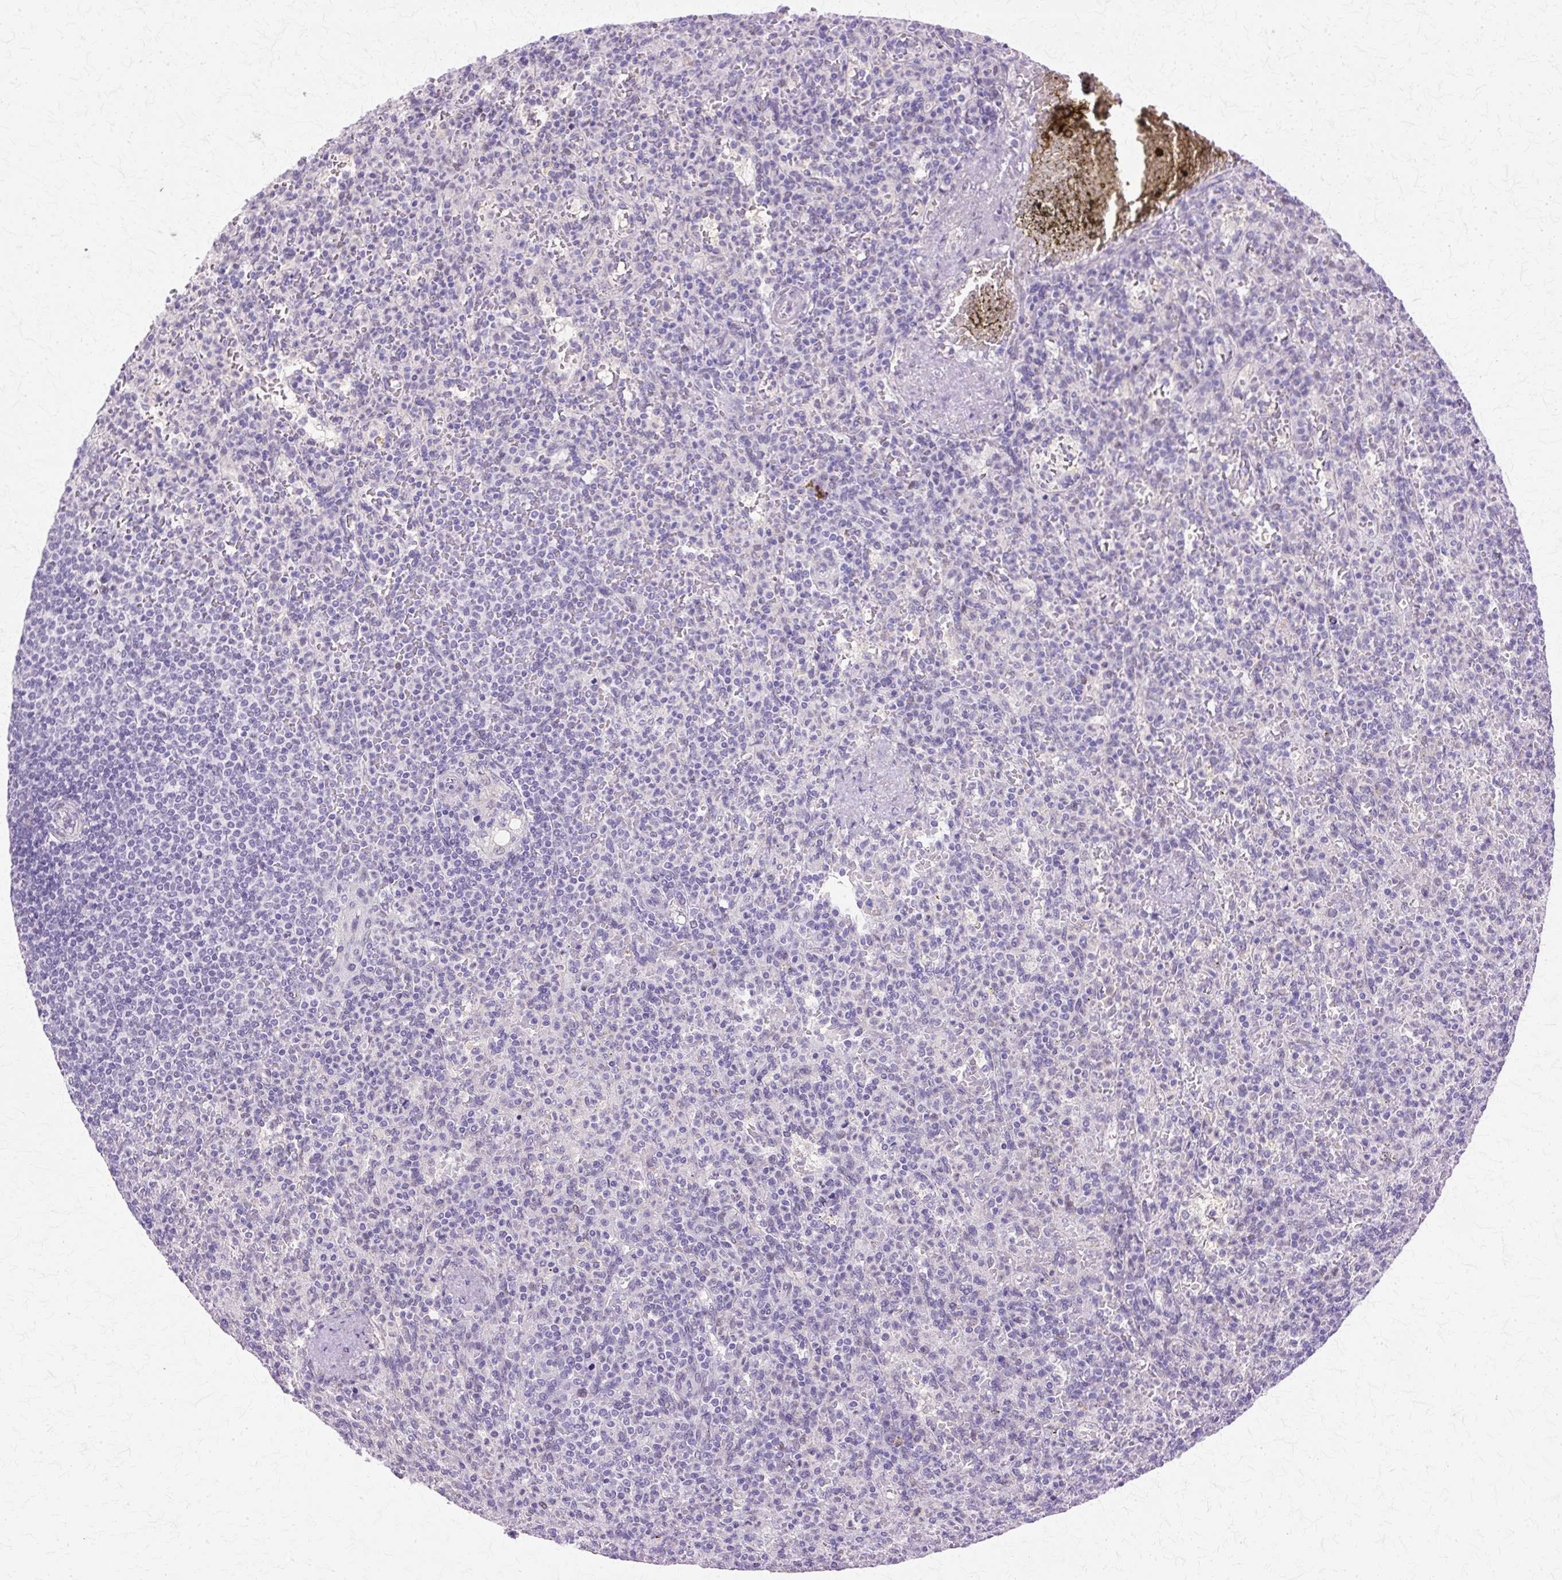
{"staining": {"intensity": "negative", "quantity": "none", "location": "none"}, "tissue": "spleen", "cell_type": "Cells in red pulp", "image_type": "normal", "snomed": [{"axis": "morphology", "description": "Normal tissue, NOS"}, {"axis": "topography", "description": "Spleen"}], "caption": "A photomicrograph of human spleen is negative for staining in cells in red pulp. The staining is performed using DAB brown chromogen with nuclei counter-stained in using hematoxylin.", "gene": "HSPA1A", "patient": {"sex": "female", "age": 74}}